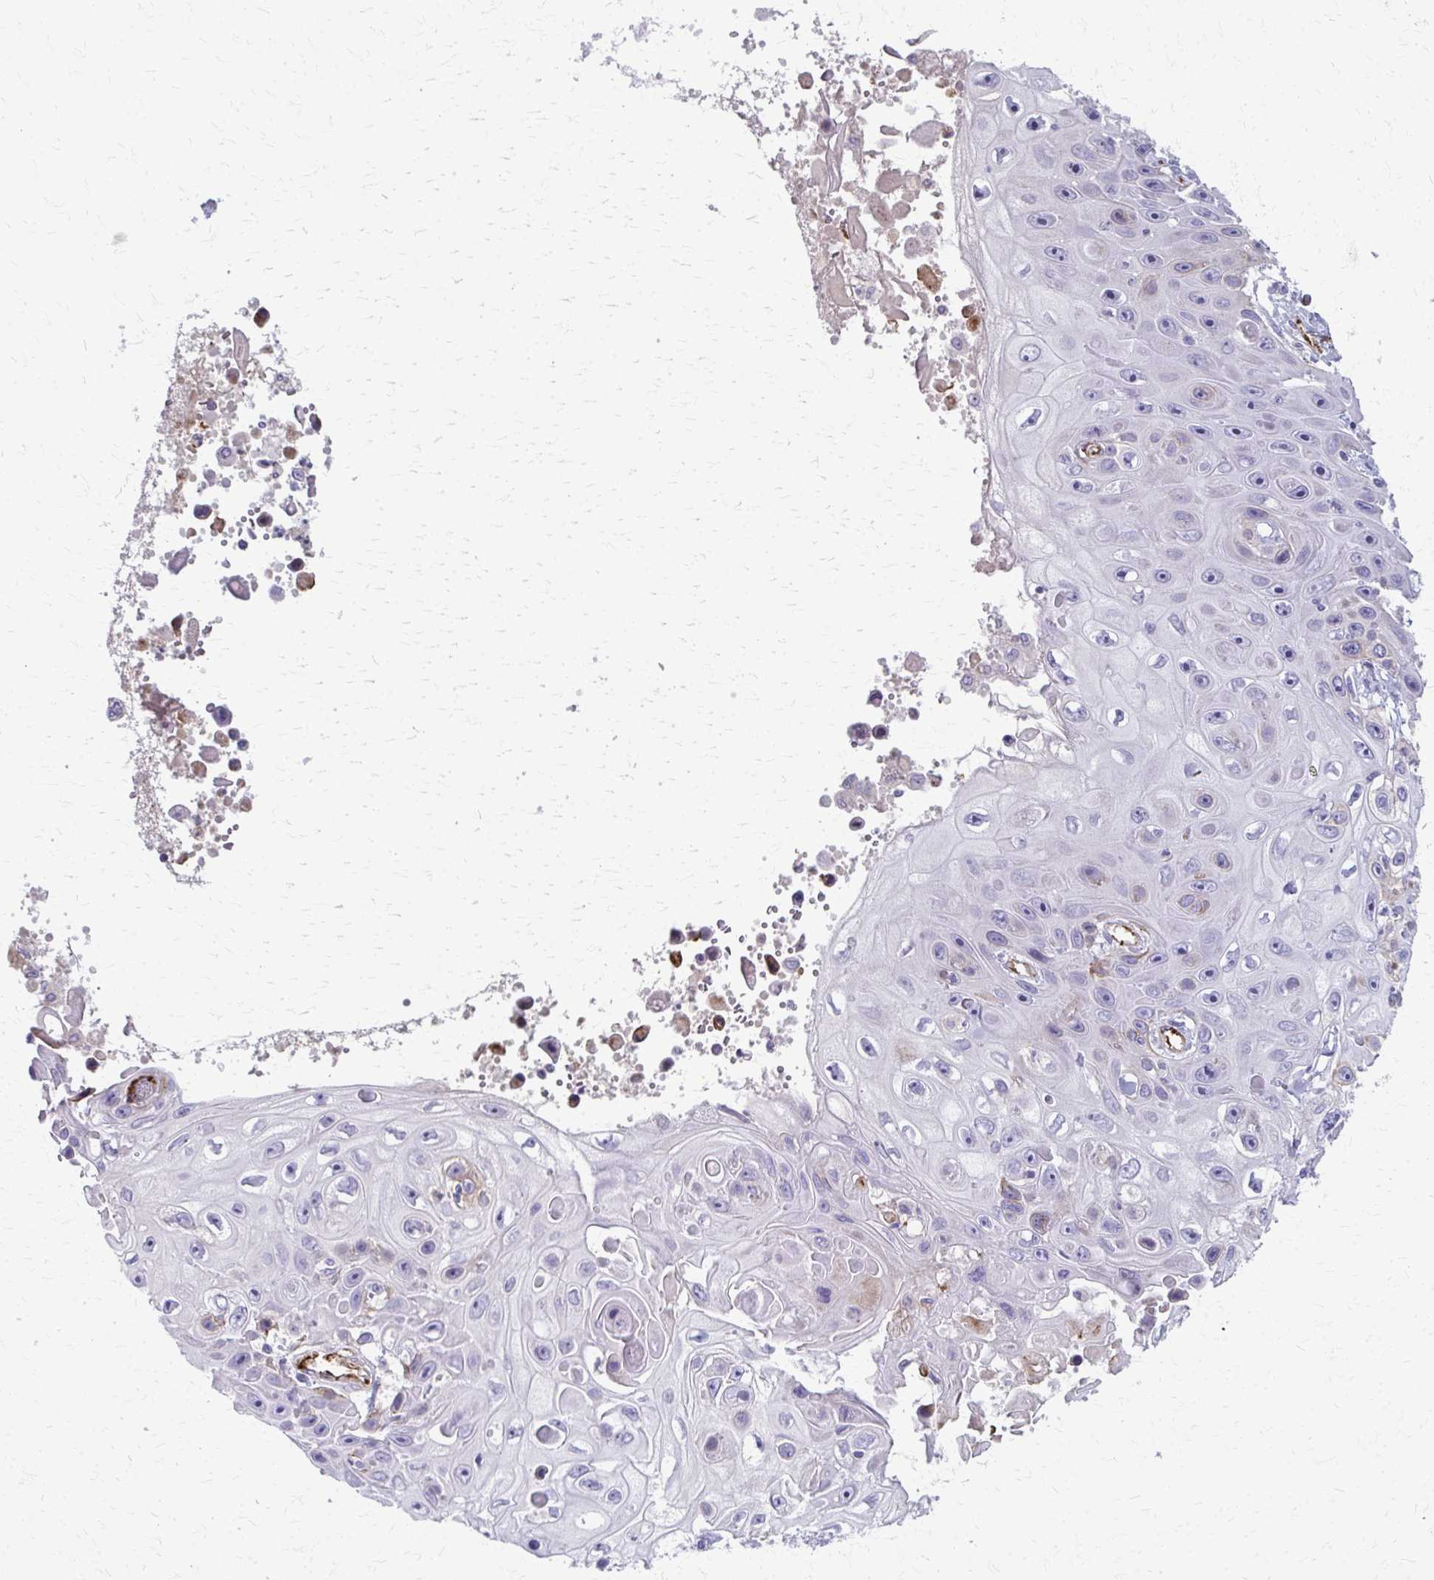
{"staining": {"intensity": "weak", "quantity": "<25%", "location": "cytoplasmic/membranous"}, "tissue": "skin cancer", "cell_type": "Tumor cells", "image_type": "cancer", "snomed": [{"axis": "morphology", "description": "Squamous cell carcinoma, NOS"}, {"axis": "topography", "description": "Skin"}], "caption": "A high-resolution photomicrograph shows IHC staining of skin cancer (squamous cell carcinoma), which reveals no significant staining in tumor cells.", "gene": "ADIPOQ", "patient": {"sex": "male", "age": 82}}